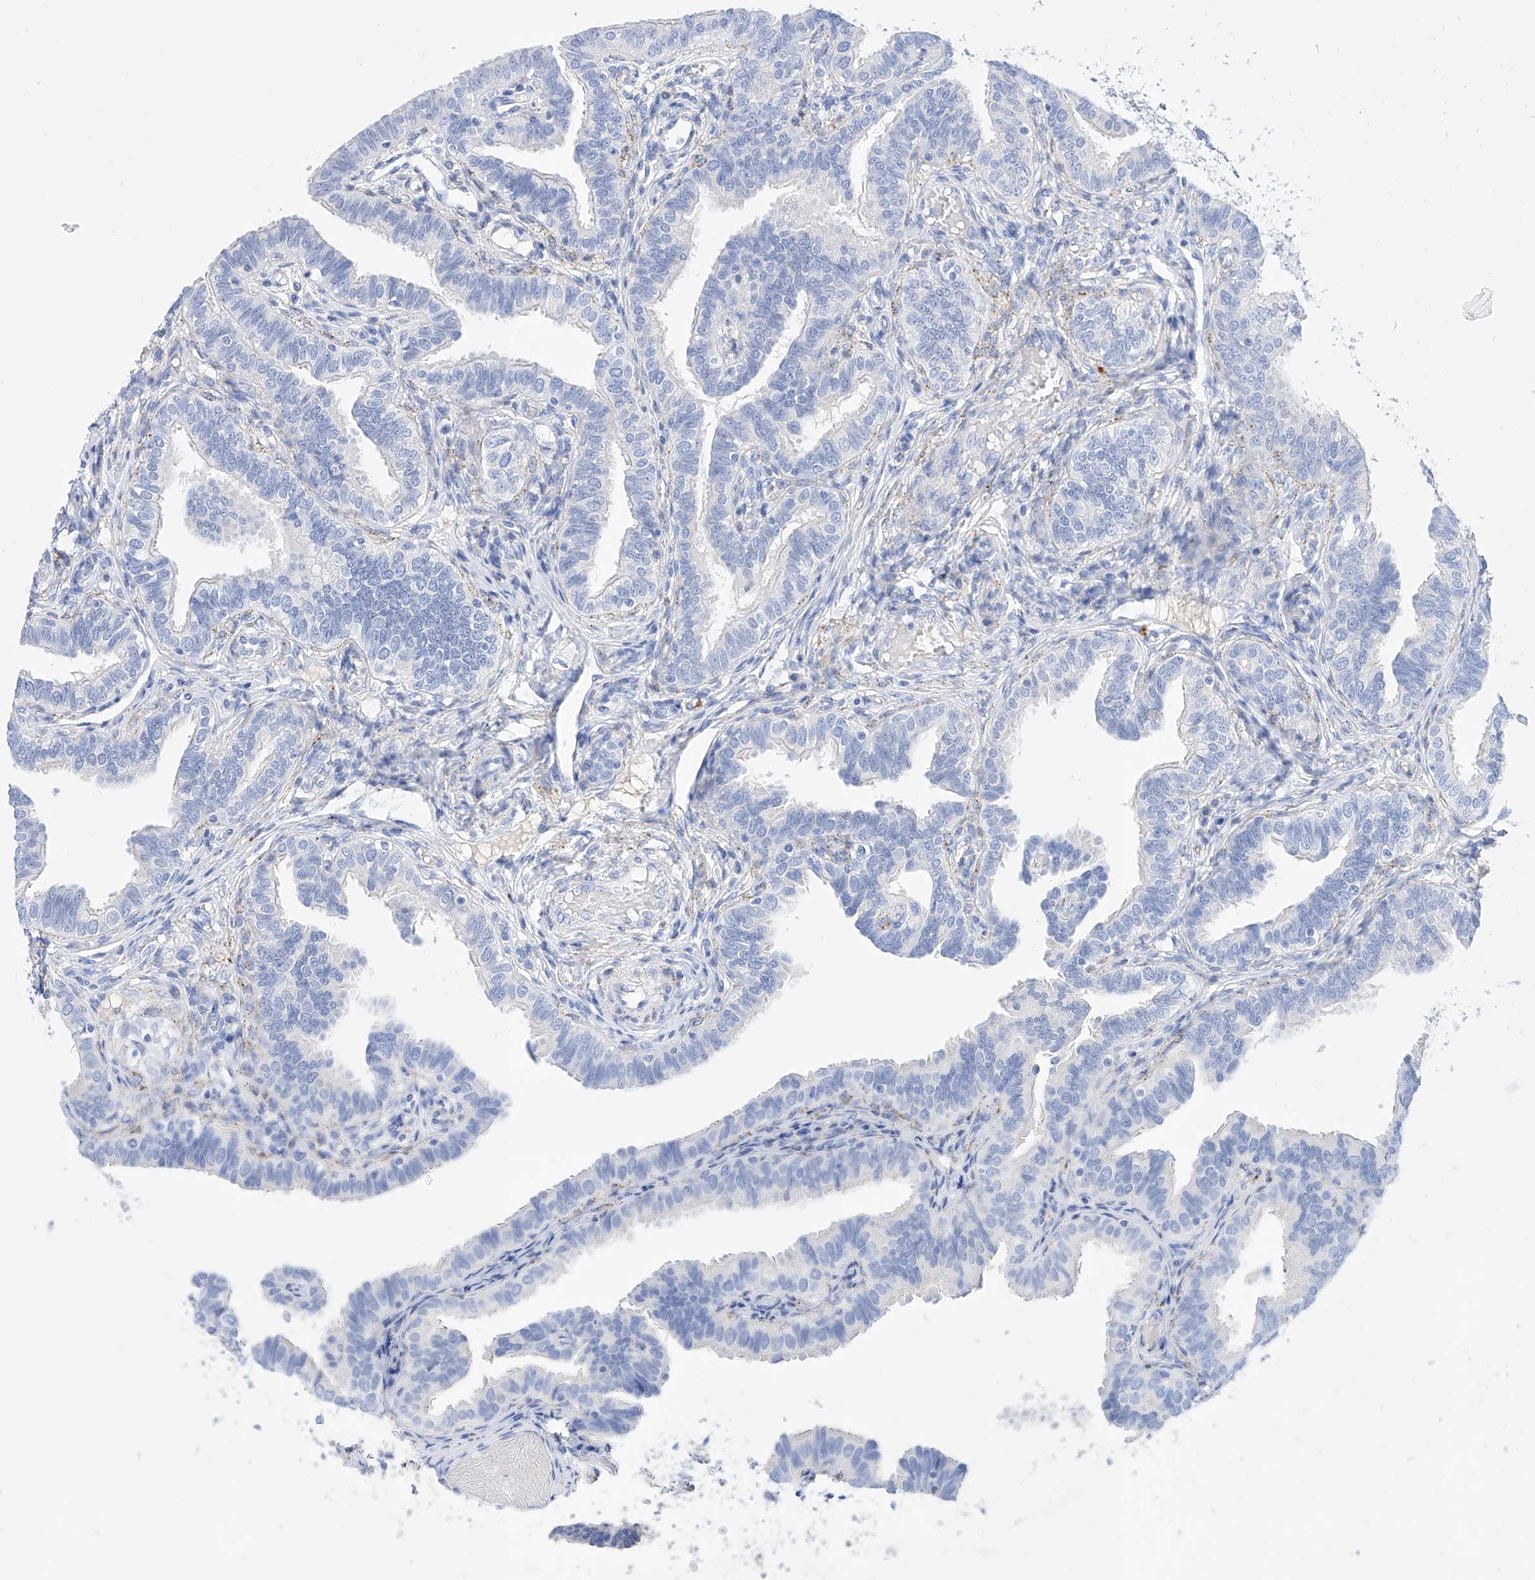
{"staining": {"intensity": "negative", "quantity": "none", "location": "none"}, "tissue": "fallopian tube", "cell_type": "Glandular cells", "image_type": "normal", "snomed": [{"axis": "morphology", "description": "Normal tissue, NOS"}, {"axis": "topography", "description": "Fallopian tube"}], "caption": "This image is of normal fallopian tube stained with immunohistochemistry (IHC) to label a protein in brown with the nuclei are counter-stained blue. There is no positivity in glandular cells.", "gene": "LURAP1", "patient": {"sex": "female", "age": 39}}